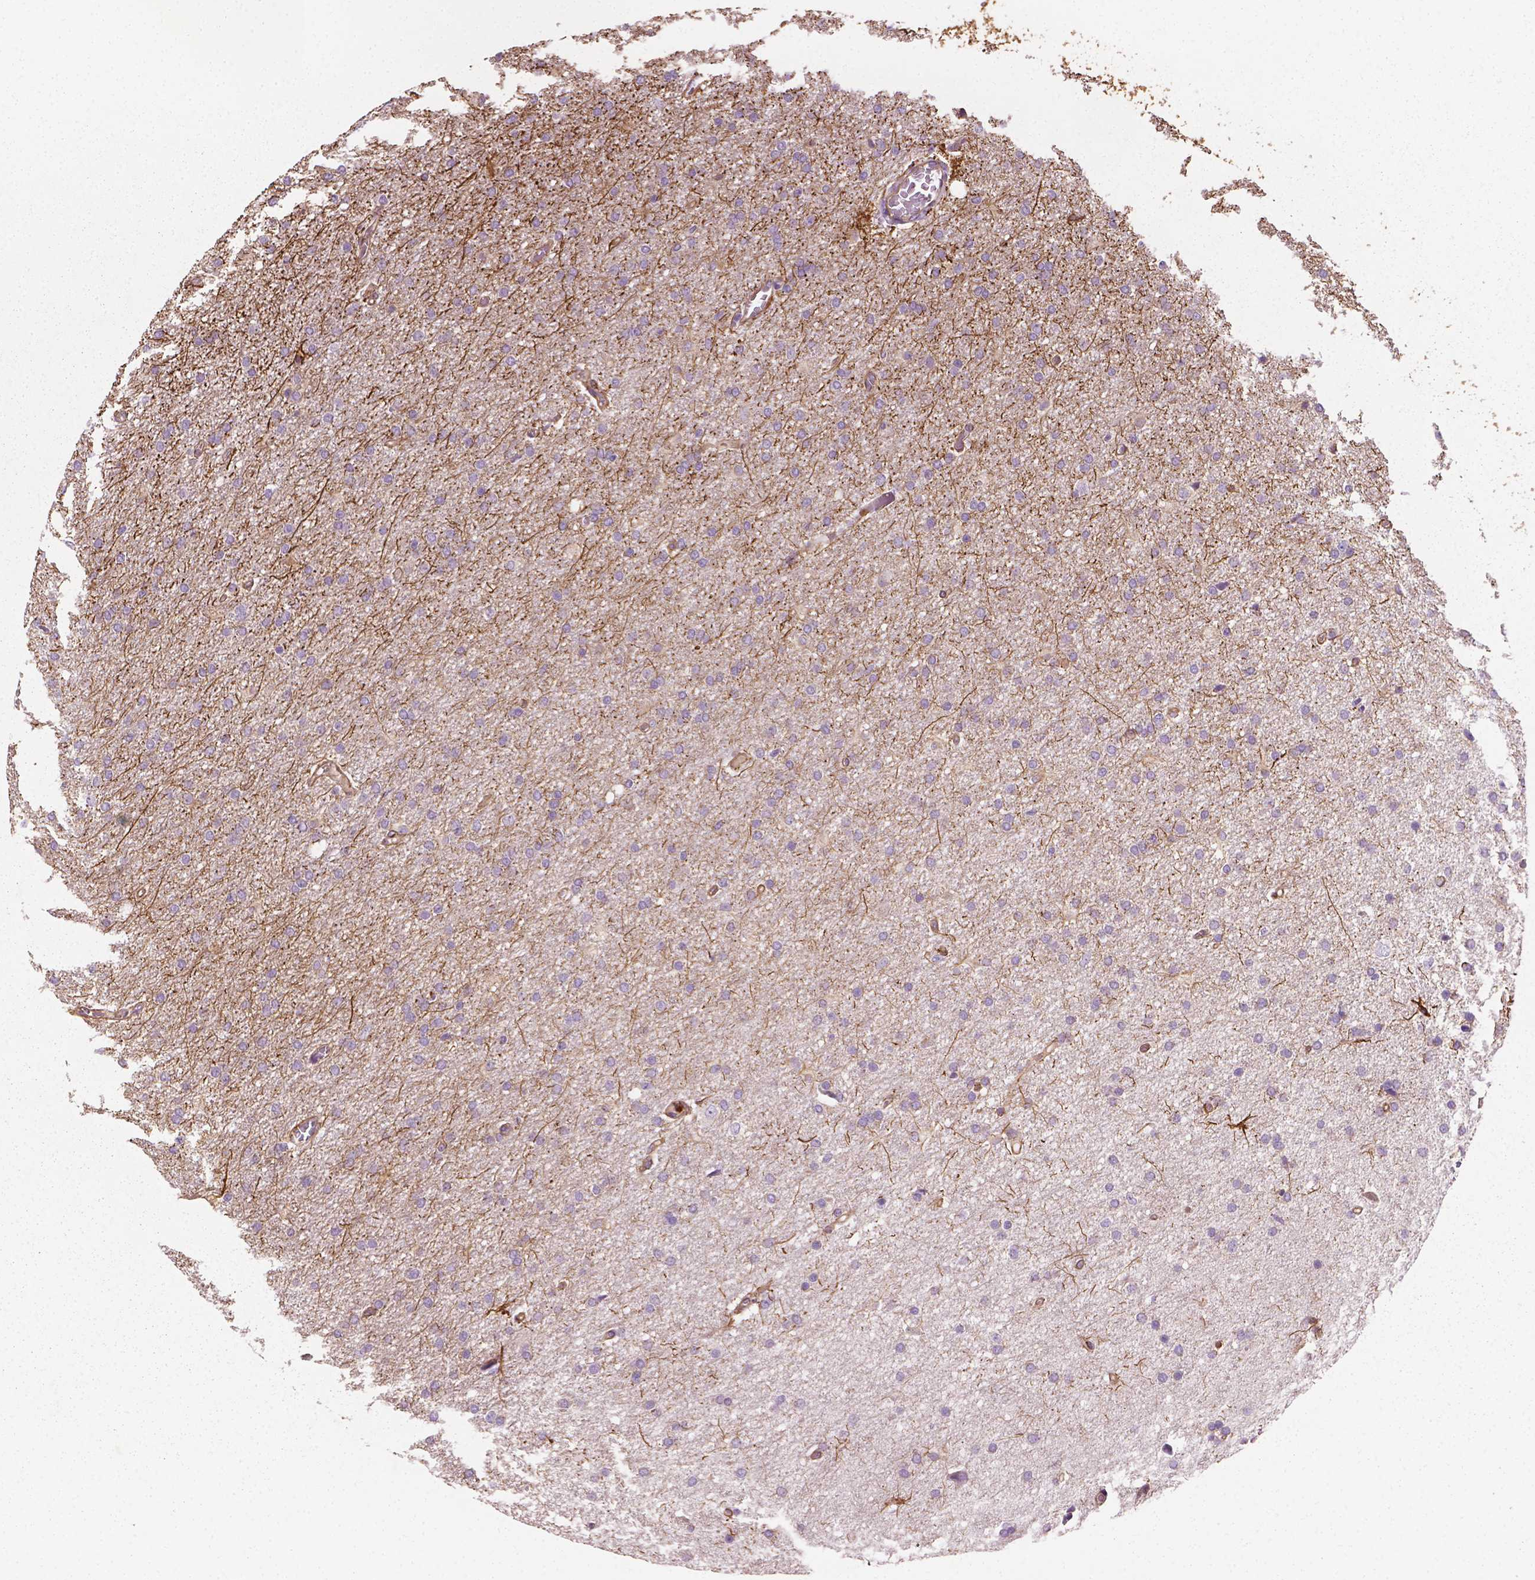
{"staining": {"intensity": "negative", "quantity": "none", "location": "none"}, "tissue": "glioma", "cell_type": "Tumor cells", "image_type": "cancer", "snomed": [{"axis": "morphology", "description": "Glioma, malignant, High grade"}, {"axis": "topography", "description": "Cerebral cortex"}], "caption": "Tumor cells show no significant protein expression in high-grade glioma (malignant). The staining is performed using DAB brown chromogen with nuclei counter-stained in using hematoxylin.", "gene": "PTX3", "patient": {"sex": "male", "age": 70}}